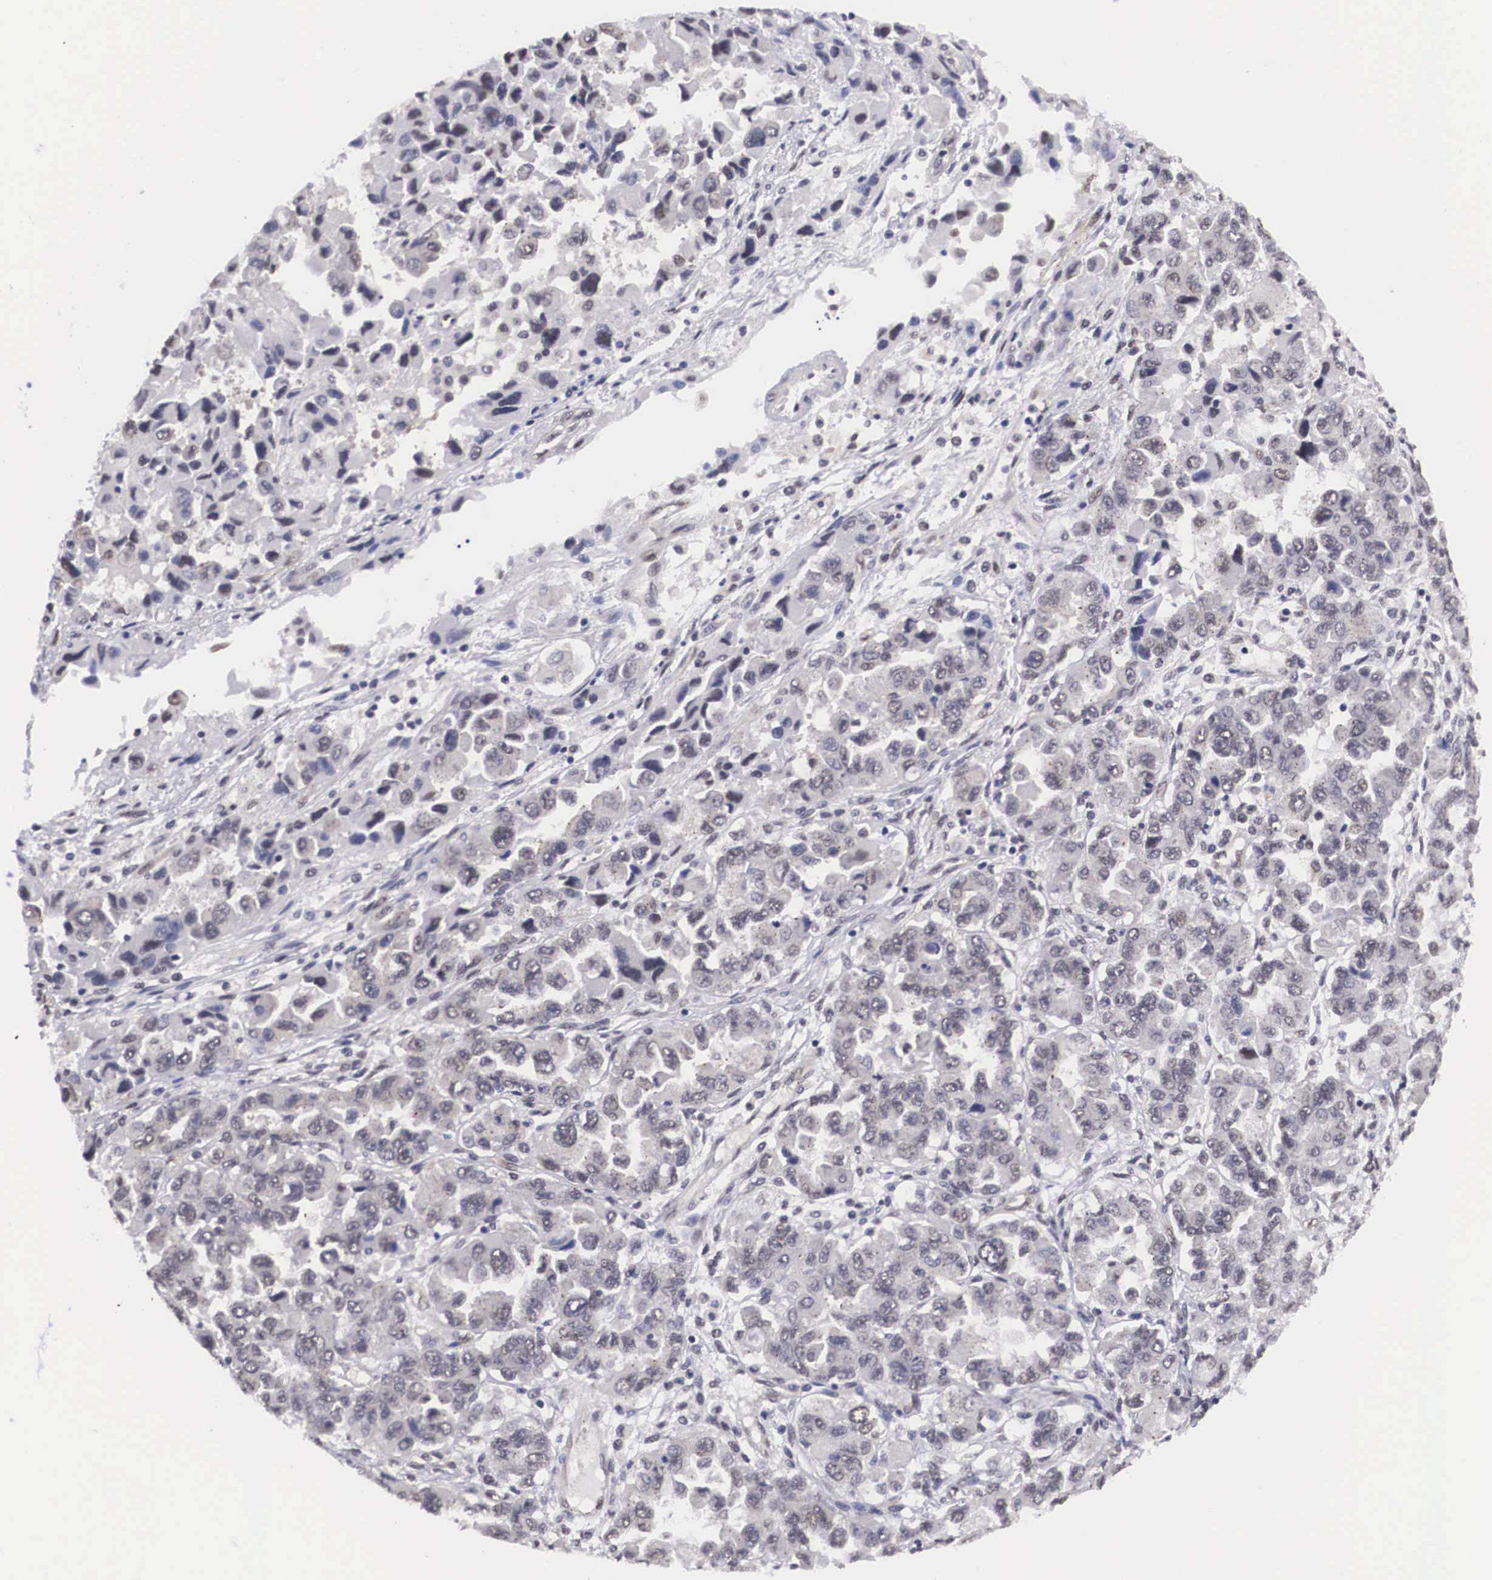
{"staining": {"intensity": "weak", "quantity": "<25%", "location": "cytoplasmic/membranous"}, "tissue": "ovarian cancer", "cell_type": "Tumor cells", "image_type": "cancer", "snomed": [{"axis": "morphology", "description": "Cystadenocarcinoma, serous, NOS"}, {"axis": "topography", "description": "Ovary"}], "caption": "DAB (3,3'-diaminobenzidine) immunohistochemical staining of human ovarian cancer demonstrates no significant expression in tumor cells.", "gene": "OTX2", "patient": {"sex": "female", "age": 84}}